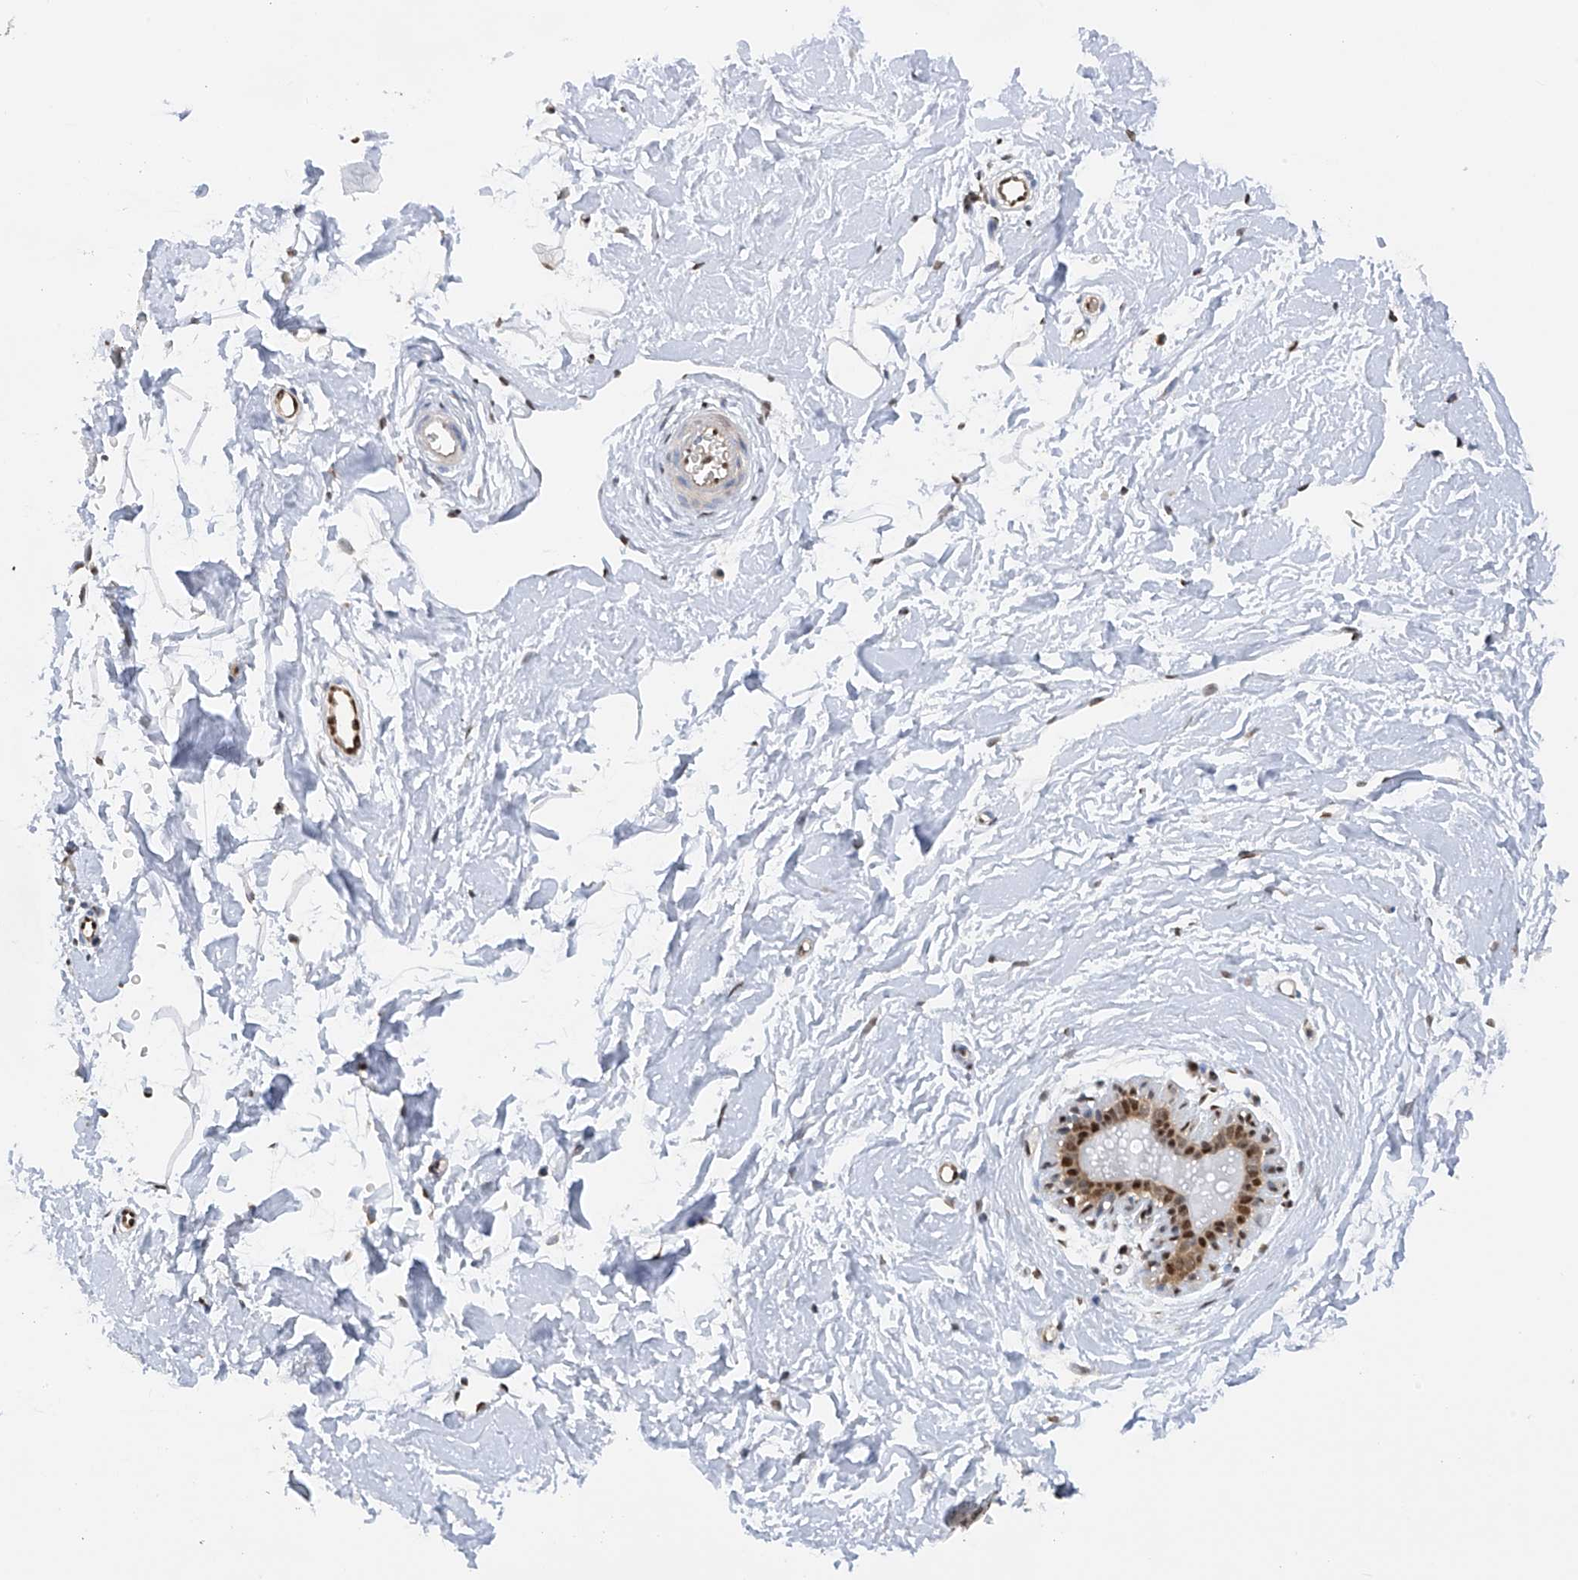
{"staining": {"intensity": "weak", "quantity": ">75%", "location": "cytoplasmic/membranous"}, "tissue": "adipose tissue", "cell_type": "Adipocytes", "image_type": "normal", "snomed": [{"axis": "morphology", "description": "Normal tissue, NOS"}, {"axis": "topography", "description": "Breast"}], "caption": "Protein expression analysis of benign human adipose tissue reveals weak cytoplasmic/membranous positivity in about >75% of adipocytes. The staining was performed using DAB (3,3'-diaminobenzidine), with brown indicating positive protein expression. Nuclei are stained blue with hematoxylin.", "gene": "PMM1", "patient": {"sex": "female", "age": 23}}